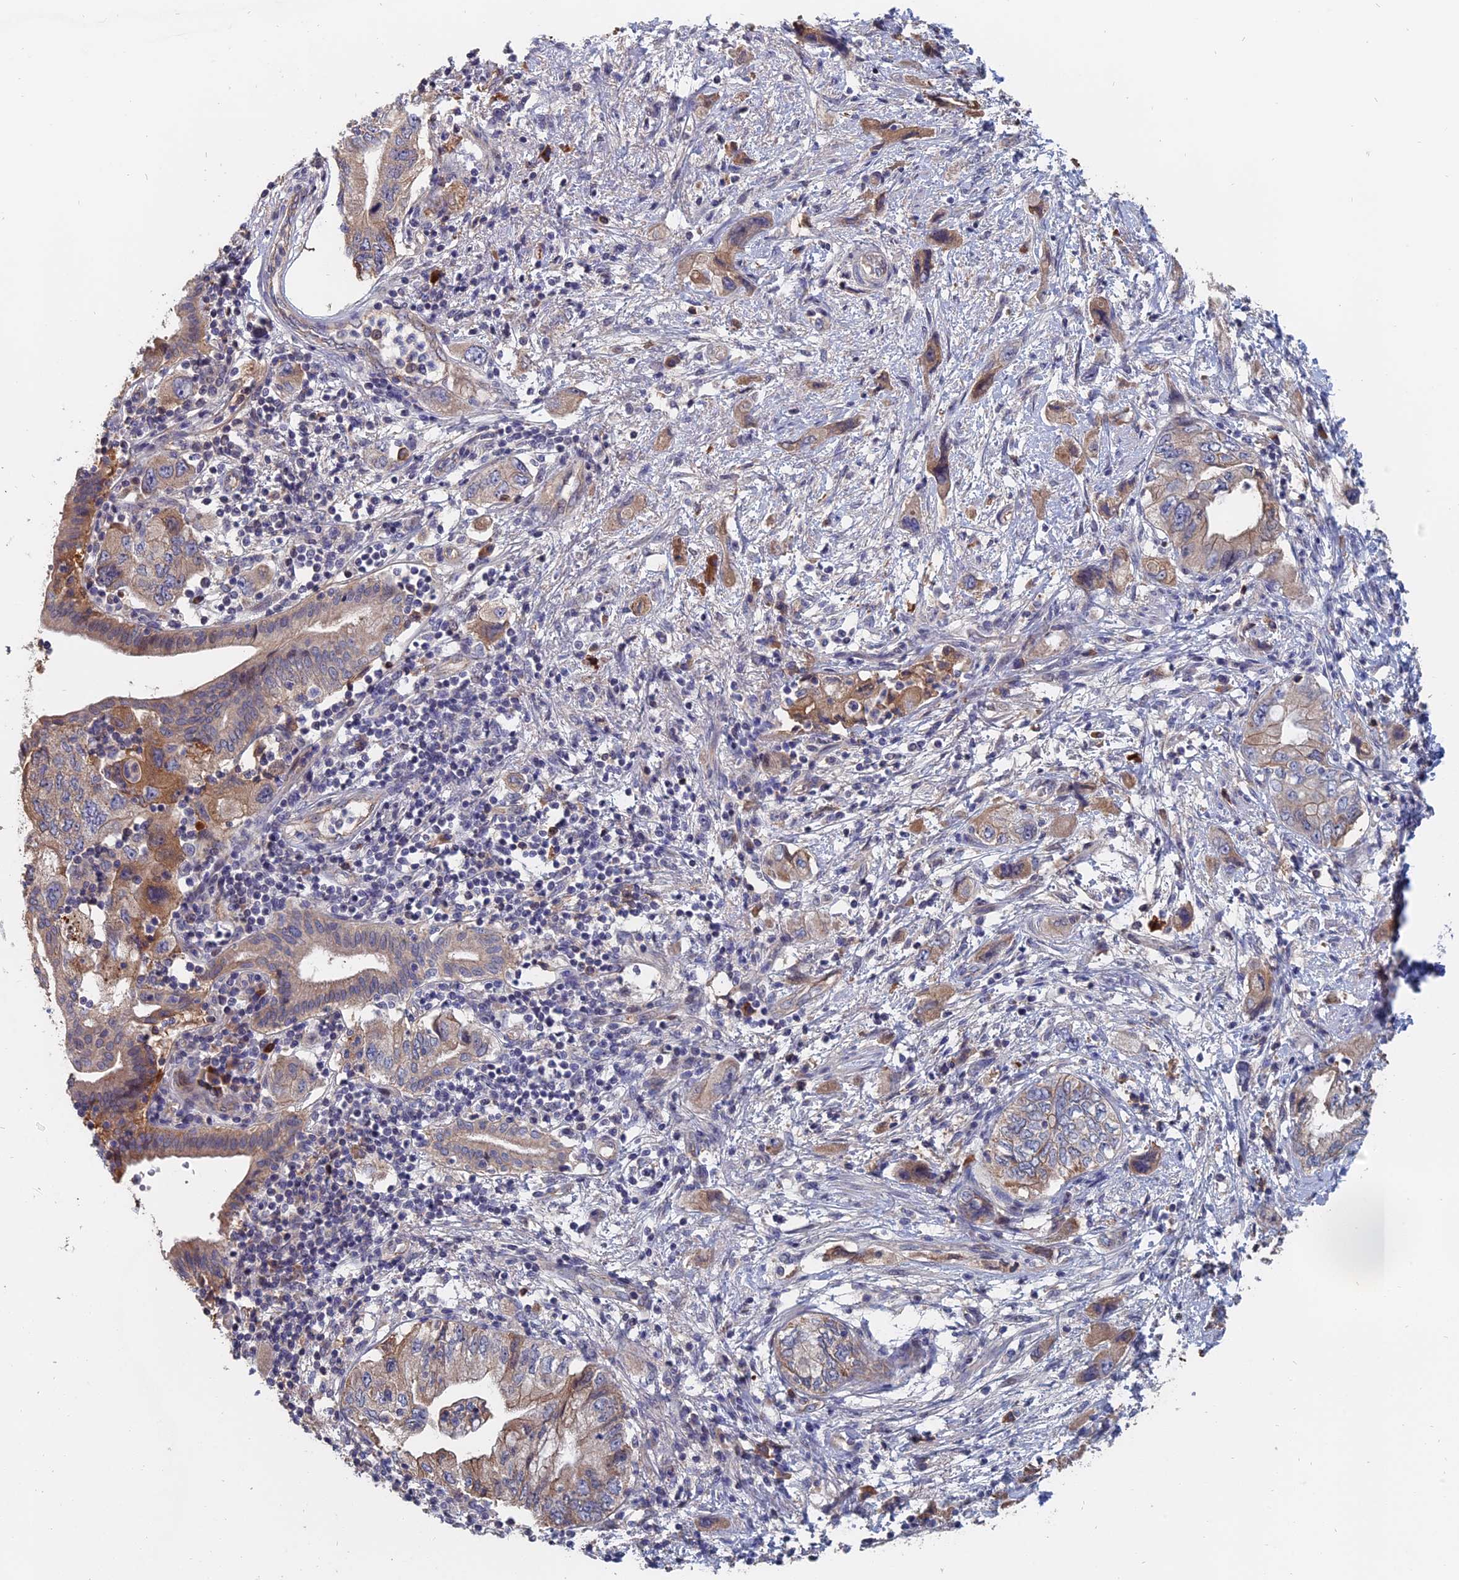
{"staining": {"intensity": "moderate", "quantity": "<25%", "location": "cytoplasmic/membranous"}, "tissue": "pancreatic cancer", "cell_type": "Tumor cells", "image_type": "cancer", "snomed": [{"axis": "morphology", "description": "Adenocarcinoma, NOS"}, {"axis": "topography", "description": "Pancreas"}], "caption": "Immunohistochemical staining of human pancreatic cancer (adenocarcinoma) exhibits low levels of moderate cytoplasmic/membranous protein expression in about <25% of tumor cells. The staining was performed using DAB (3,3'-diaminobenzidine), with brown indicating positive protein expression. Nuclei are stained blue with hematoxylin.", "gene": "SLC33A1", "patient": {"sex": "female", "age": 73}}